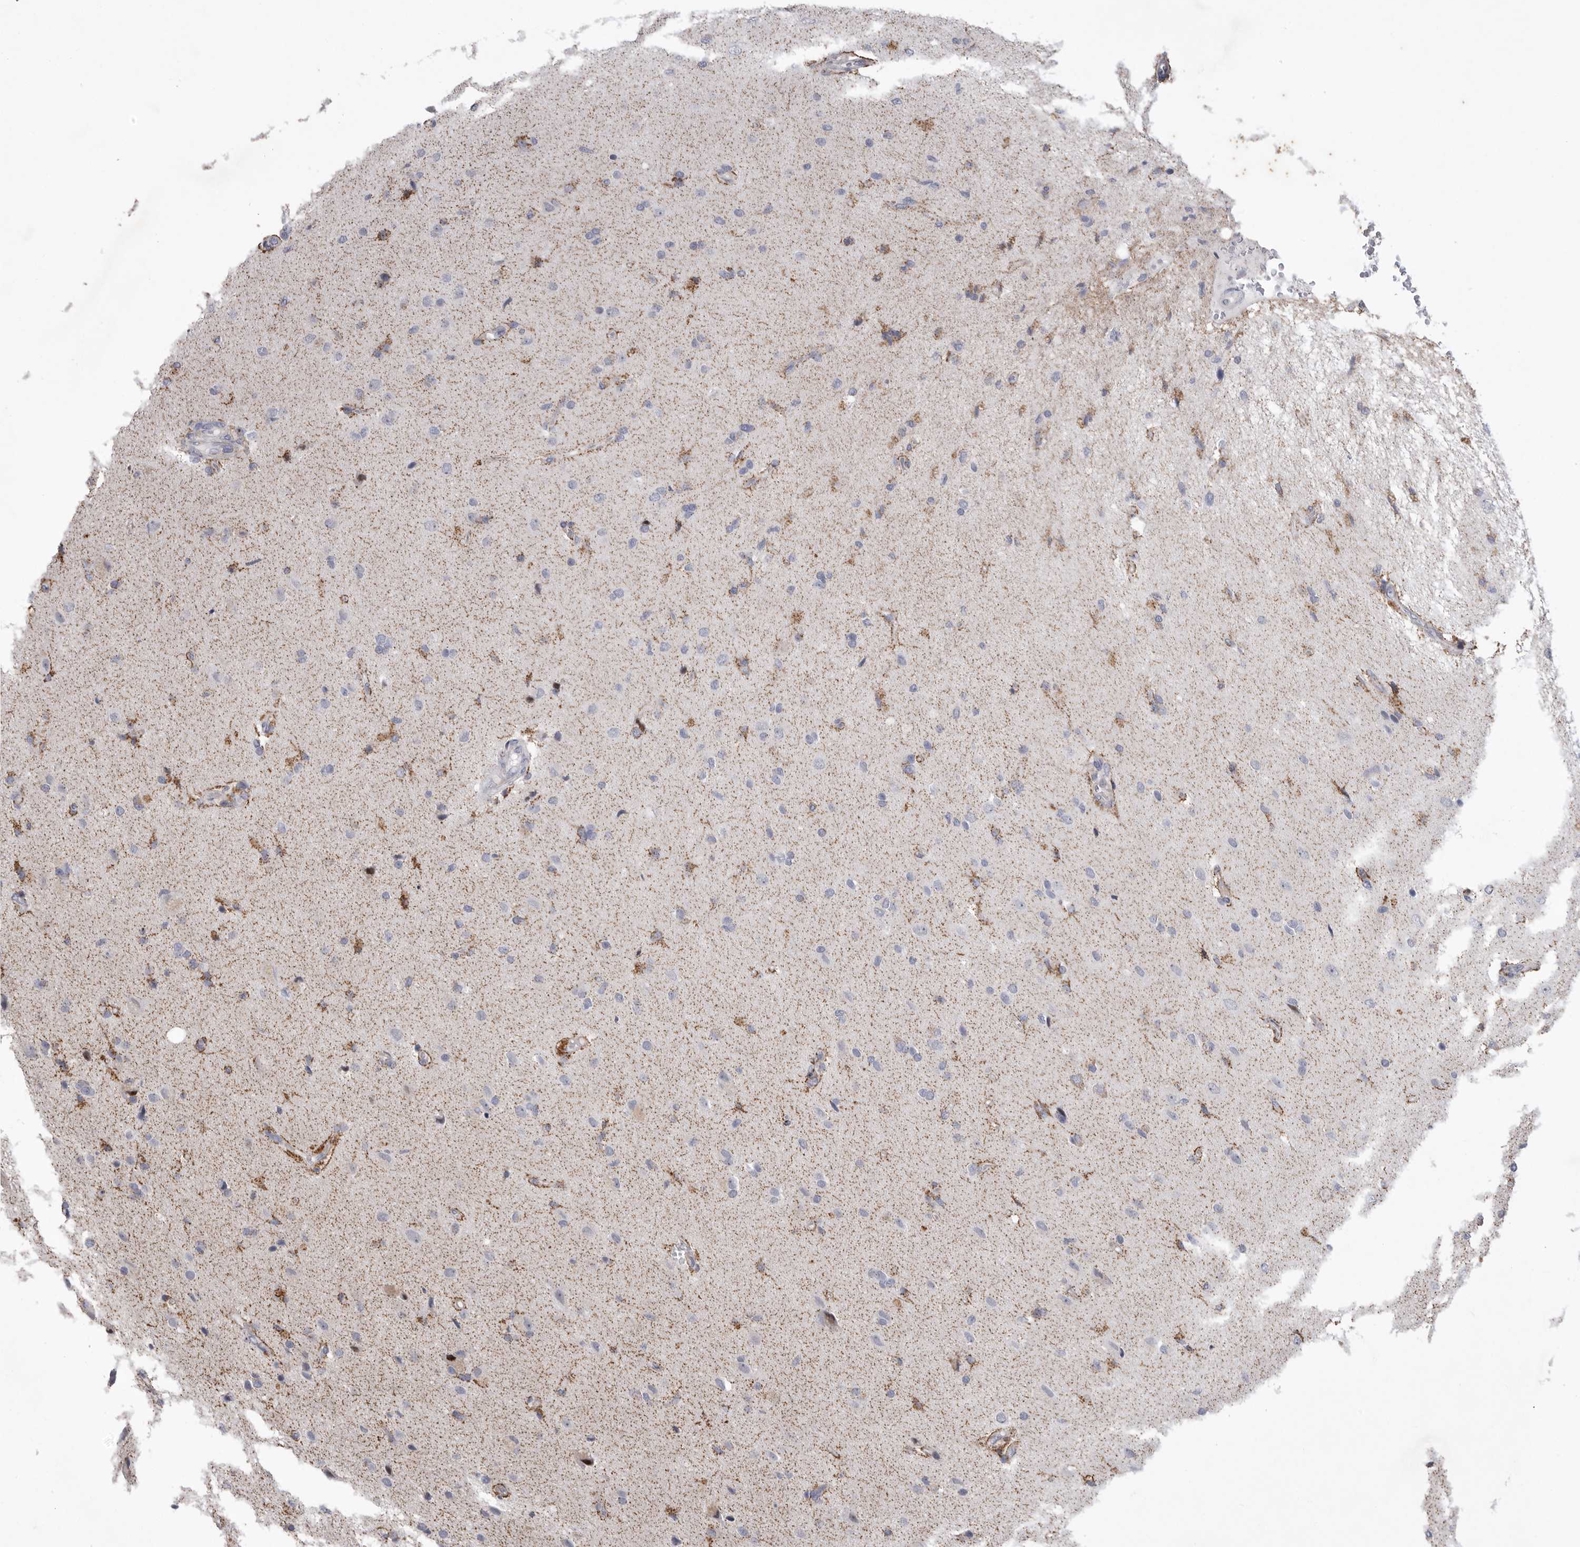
{"staining": {"intensity": "negative", "quantity": "none", "location": "none"}, "tissue": "glioma", "cell_type": "Tumor cells", "image_type": "cancer", "snomed": [{"axis": "morphology", "description": "Glioma, malignant, High grade"}, {"axis": "topography", "description": "Brain"}], "caption": "DAB (3,3'-diaminobenzidine) immunohistochemical staining of high-grade glioma (malignant) demonstrates no significant expression in tumor cells.", "gene": "MPZL1", "patient": {"sex": "male", "age": 72}}